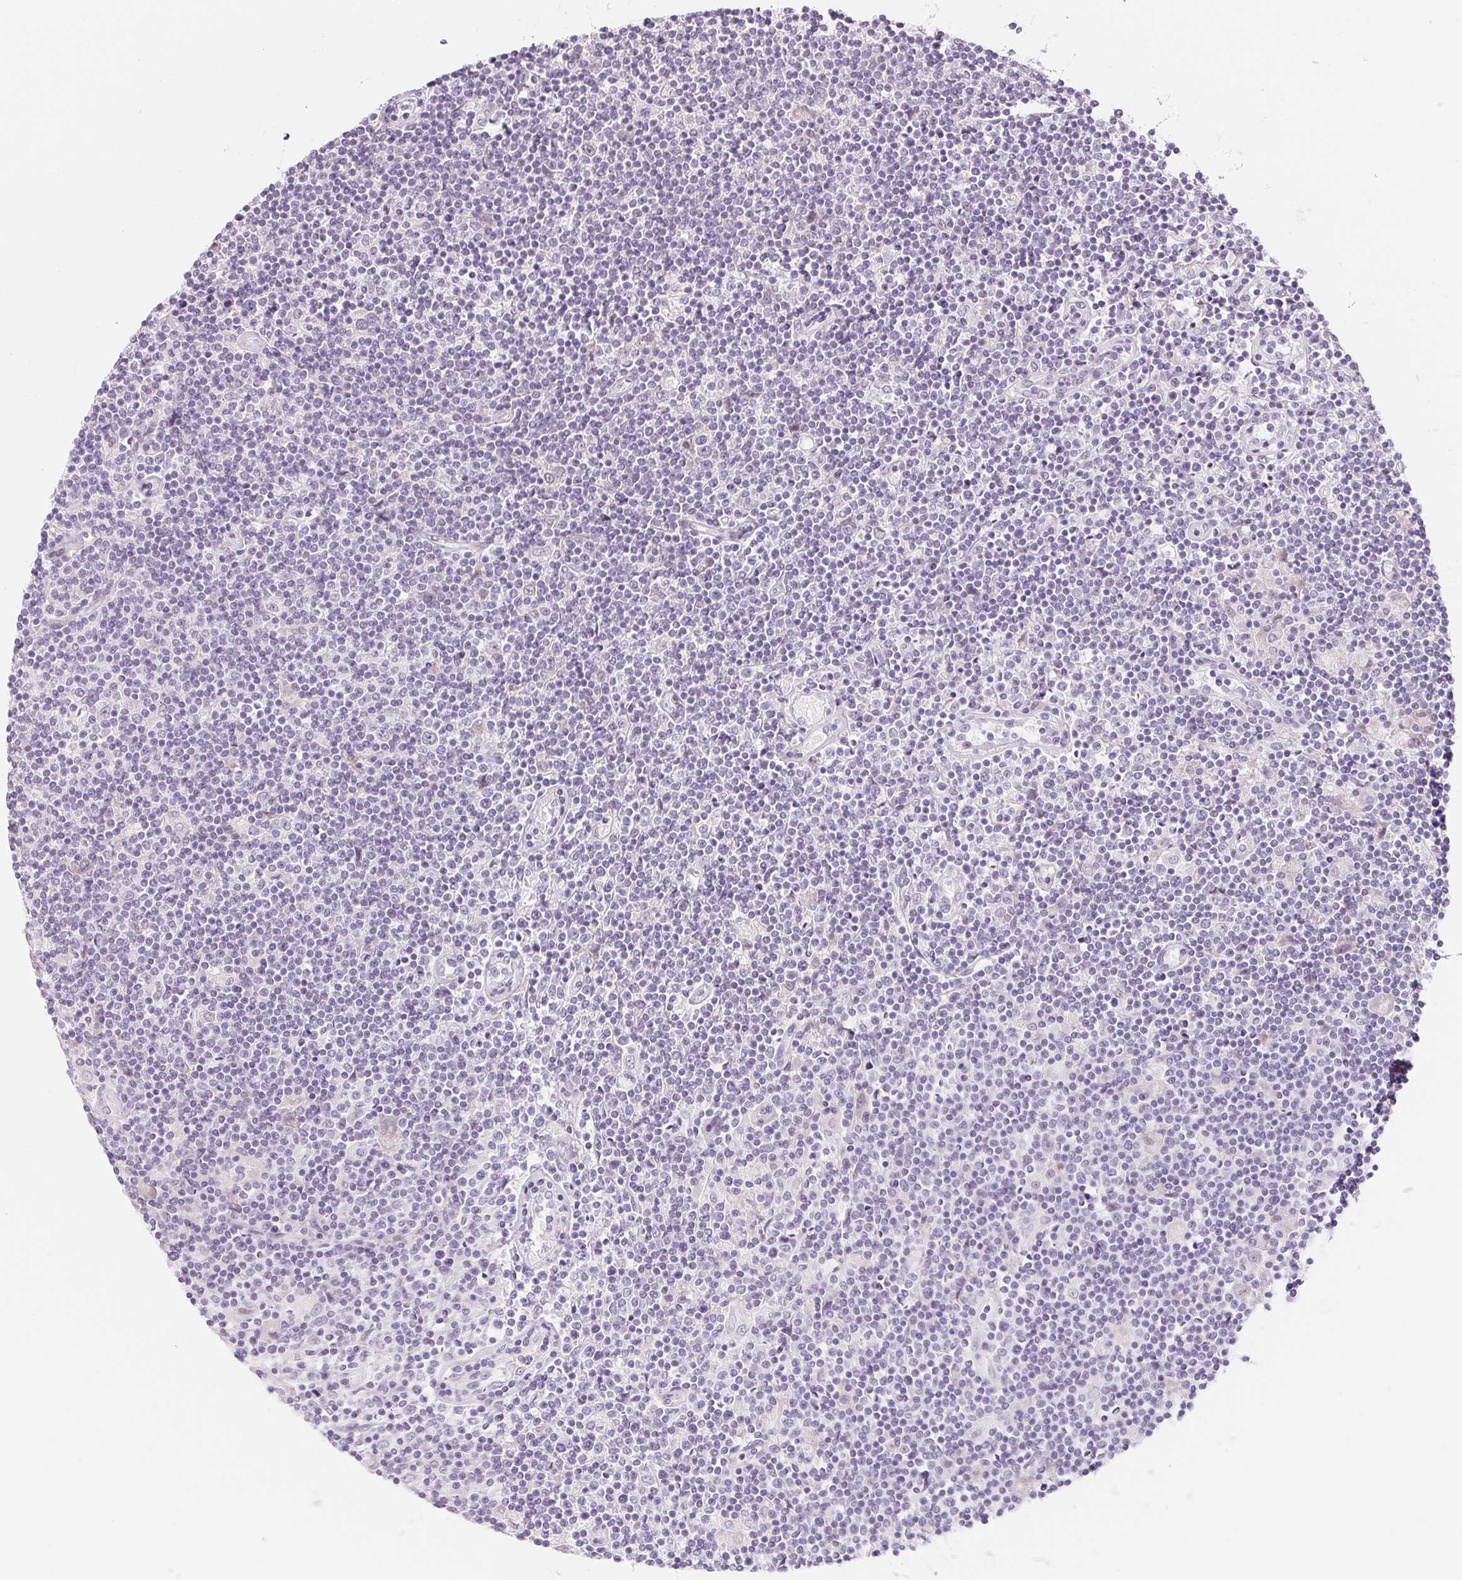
{"staining": {"intensity": "negative", "quantity": "none", "location": "none"}, "tissue": "lymphoma", "cell_type": "Tumor cells", "image_type": "cancer", "snomed": [{"axis": "morphology", "description": "Hodgkin's disease, NOS"}, {"axis": "topography", "description": "Lymph node"}], "caption": "This image is of Hodgkin's disease stained with IHC to label a protein in brown with the nuclei are counter-stained blue. There is no staining in tumor cells.", "gene": "SH3GL2", "patient": {"sex": "male", "age": 40}}